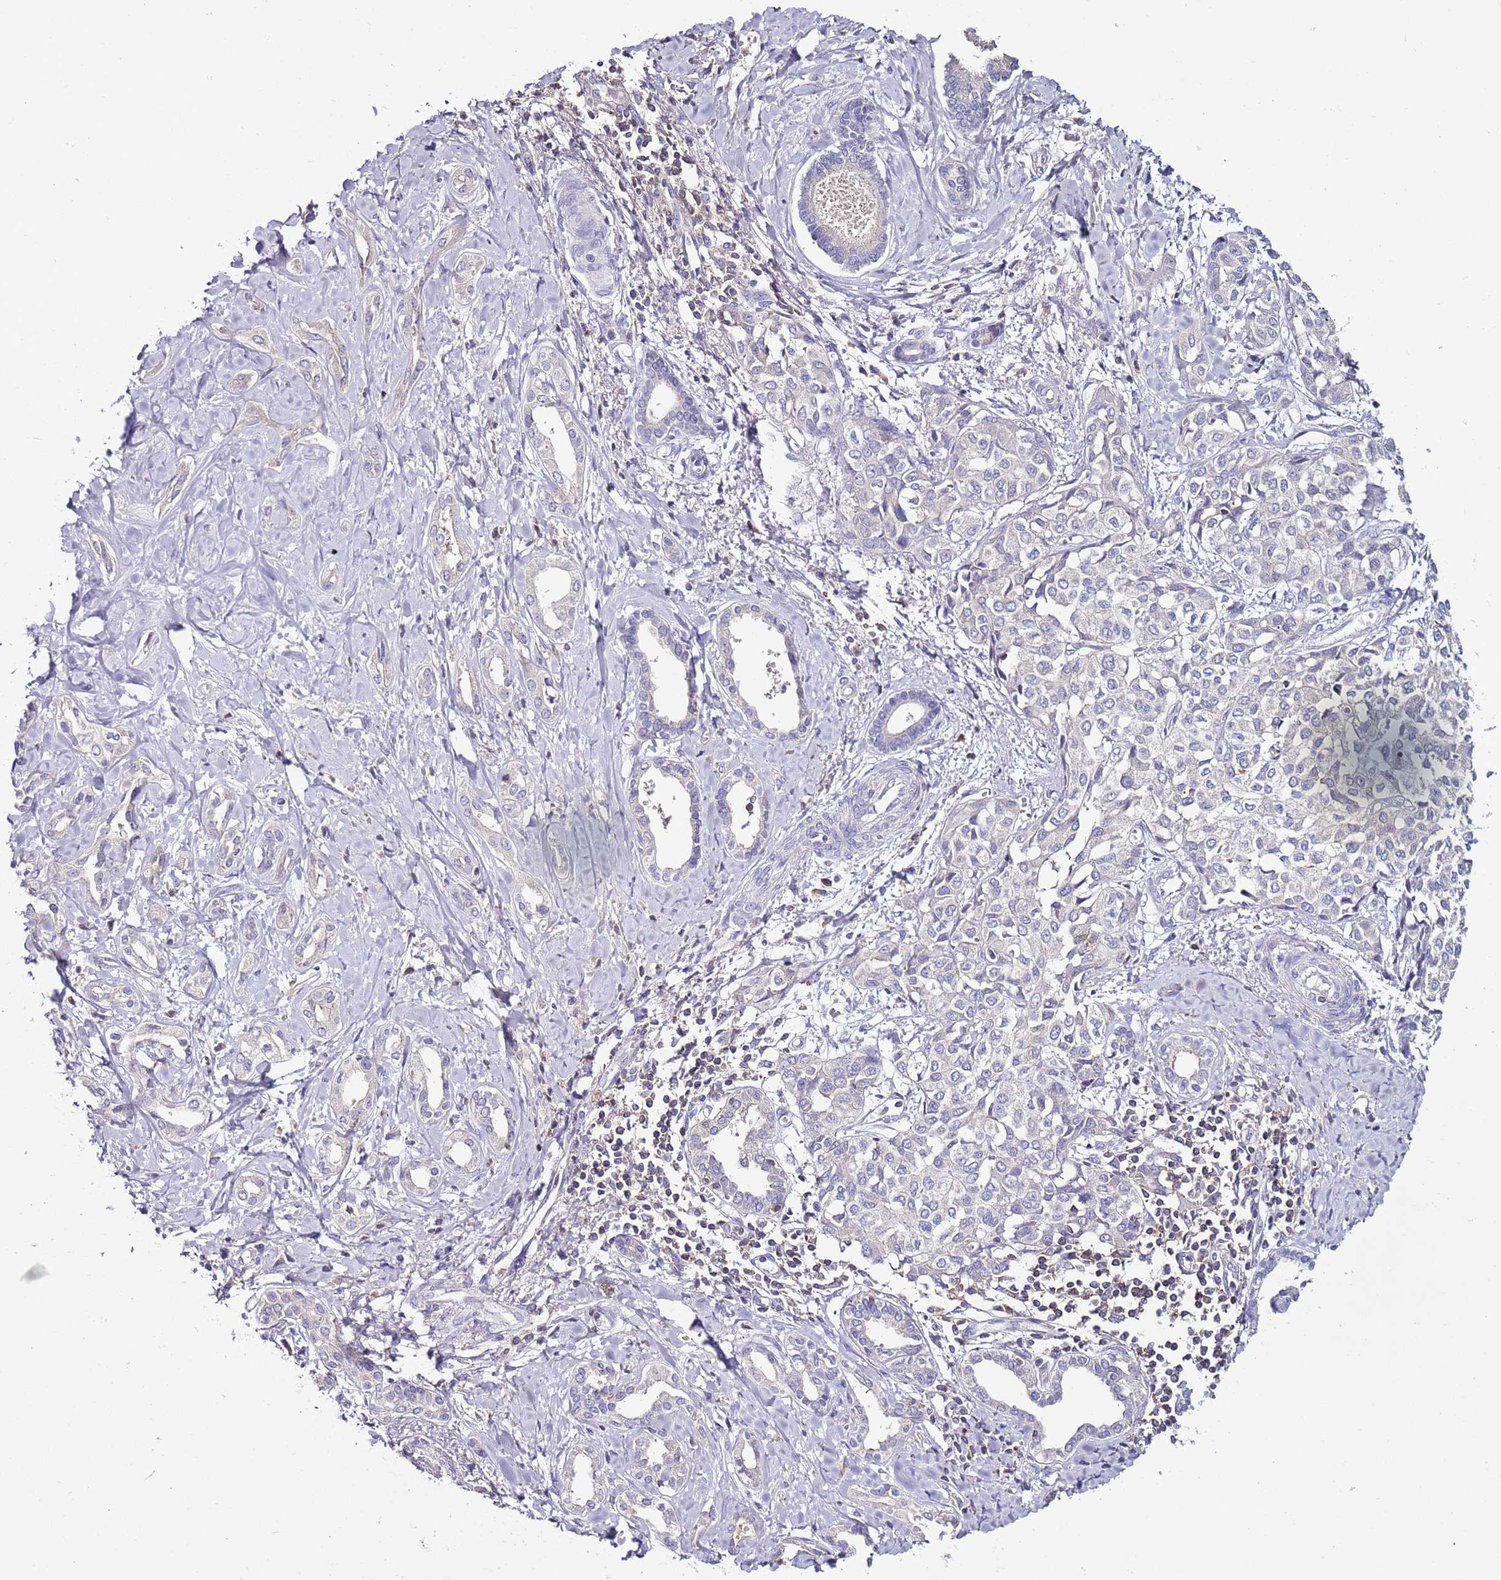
{"staining": {"intensity": "negative", "quantity": "none", "location": "none"}, "tissue": "liver cancer", "cell_type": "Tumor cells", "image_type": "cancer", "snomed": [{"axis": "morphology", "description": "Cholangiocarcinoma"}, {"axis": "topography", "description": "Liver"}], "caption": "IHC photomicrograph of neoplastic tissue: human cholangiocarcinoma (liver) stained with DAB exhibits no significant protein expression in tumor cells.", "gene": "IGIP", "patient": {"sex": "female", "age": 77}}